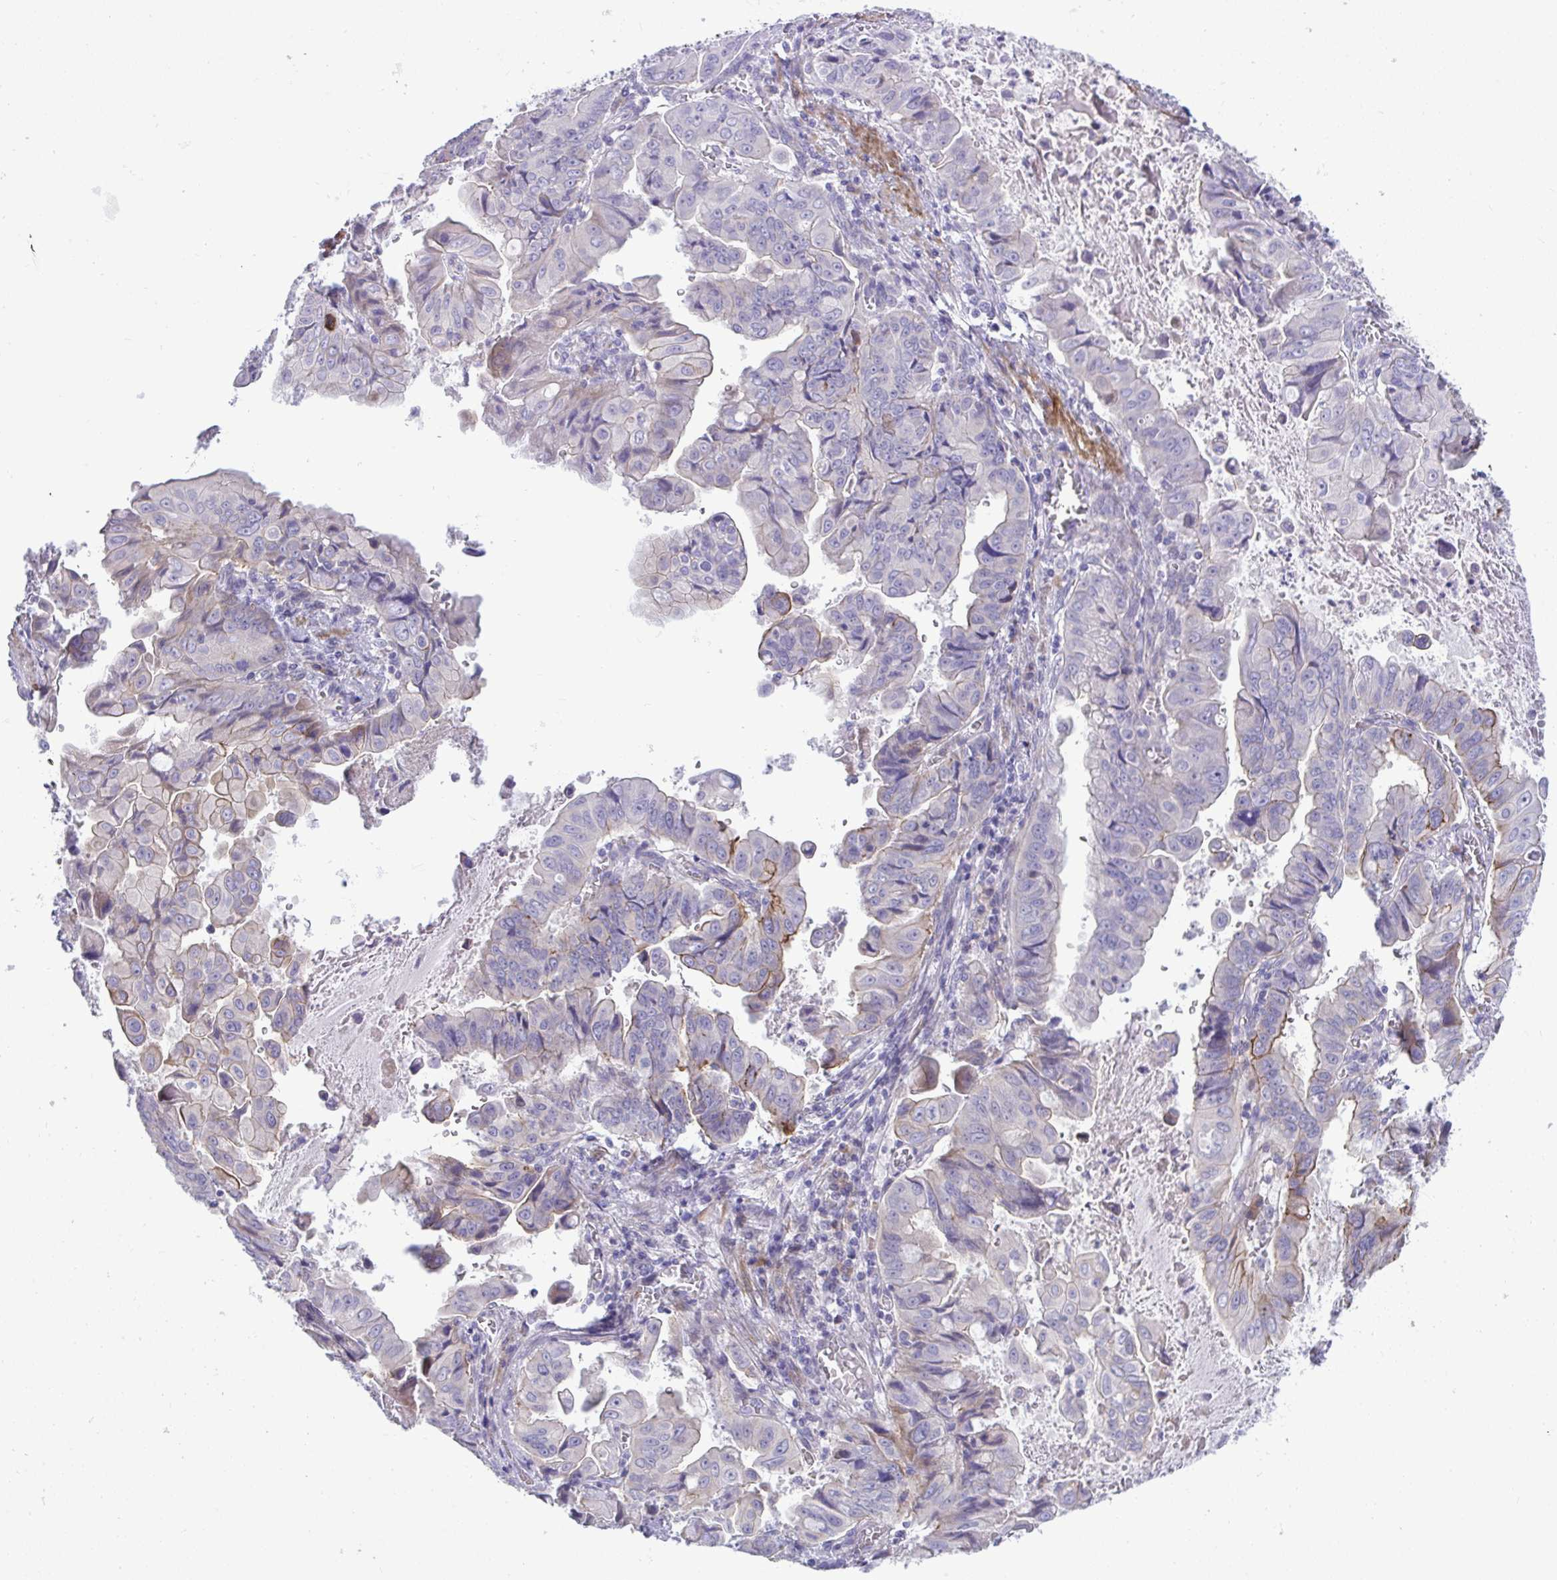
{"staining": {"intensity": "moderate", "quantity": "<25%", "location": "cytoplasmic/membranous"}, "tissue": "stomach cancer", "cell_type": "Tumor cells", "image_type": "cancer", "snomed": [{"axis": "morphology", "description": "Adenocarcinoma, NOS"}, {"axis": "topography", "description": "Stomach, upper"}], "caption": "Moderate cytoplasmic/membranous positivity for a protein is appreciated in approximately <25% of tumor cells of stomach cancer using IHC.", "gene": "PIGZ", "patient": {"sex": "male", "age": 80}}